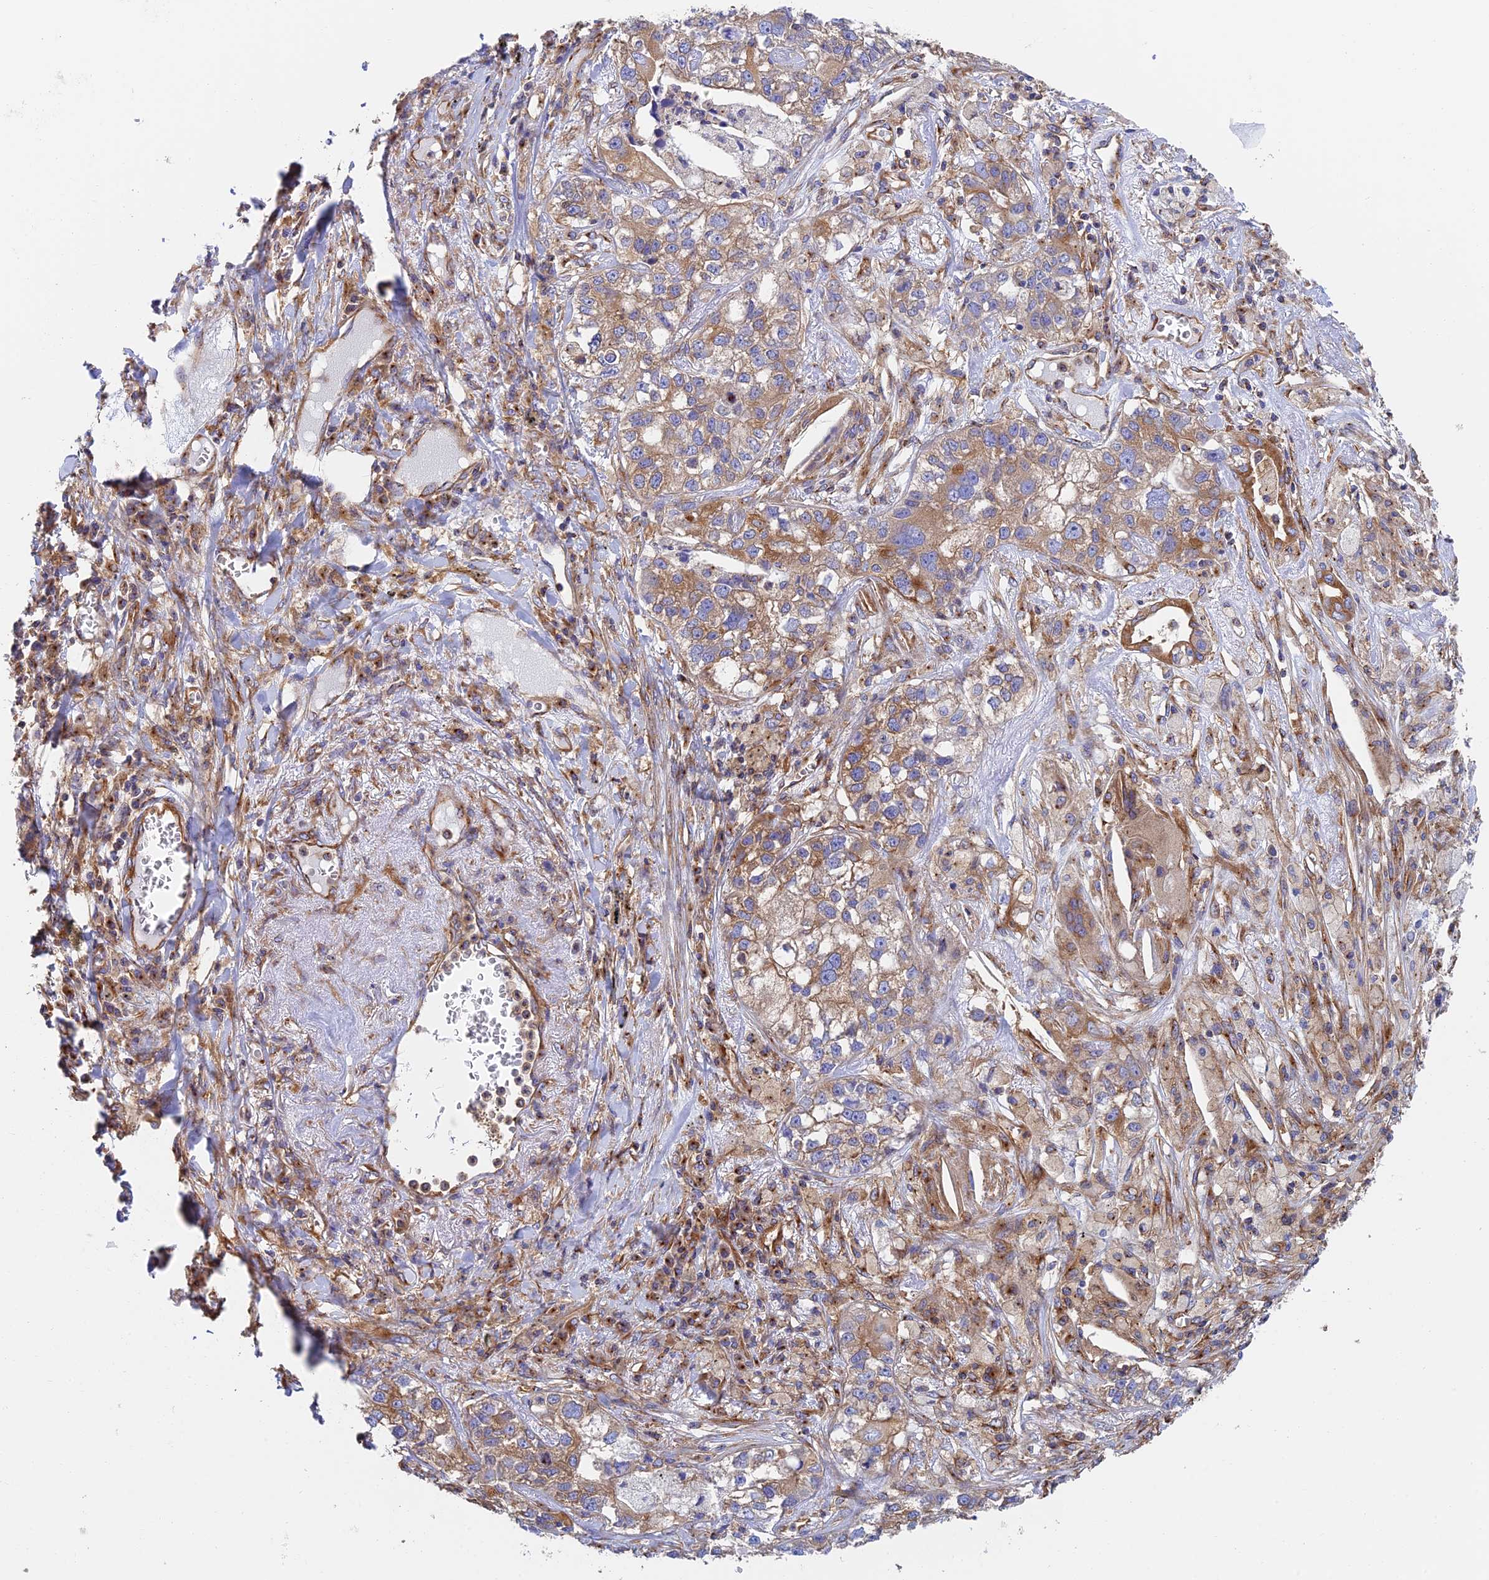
{"staining": {"intensity": "moderate", "quantity": "25%-75%", "location": "cytoplasmic/membranous"}, "tissue": "lung cancer", "cell_type": "Tumor cells", "image_type": "cancer", "snomed": [{"axis": "morphology", "description": "Adenocarcinoma, NOS"}, {"axis": "topography", "description": "Lung"}], "caption": "The immunohistochemical stain labels moderate cytoplasmic/membranous expression in tumor cells of lung cancer tissue.", "gene": "DCTN2", "patient": {"sex": "male", "age": 49}}